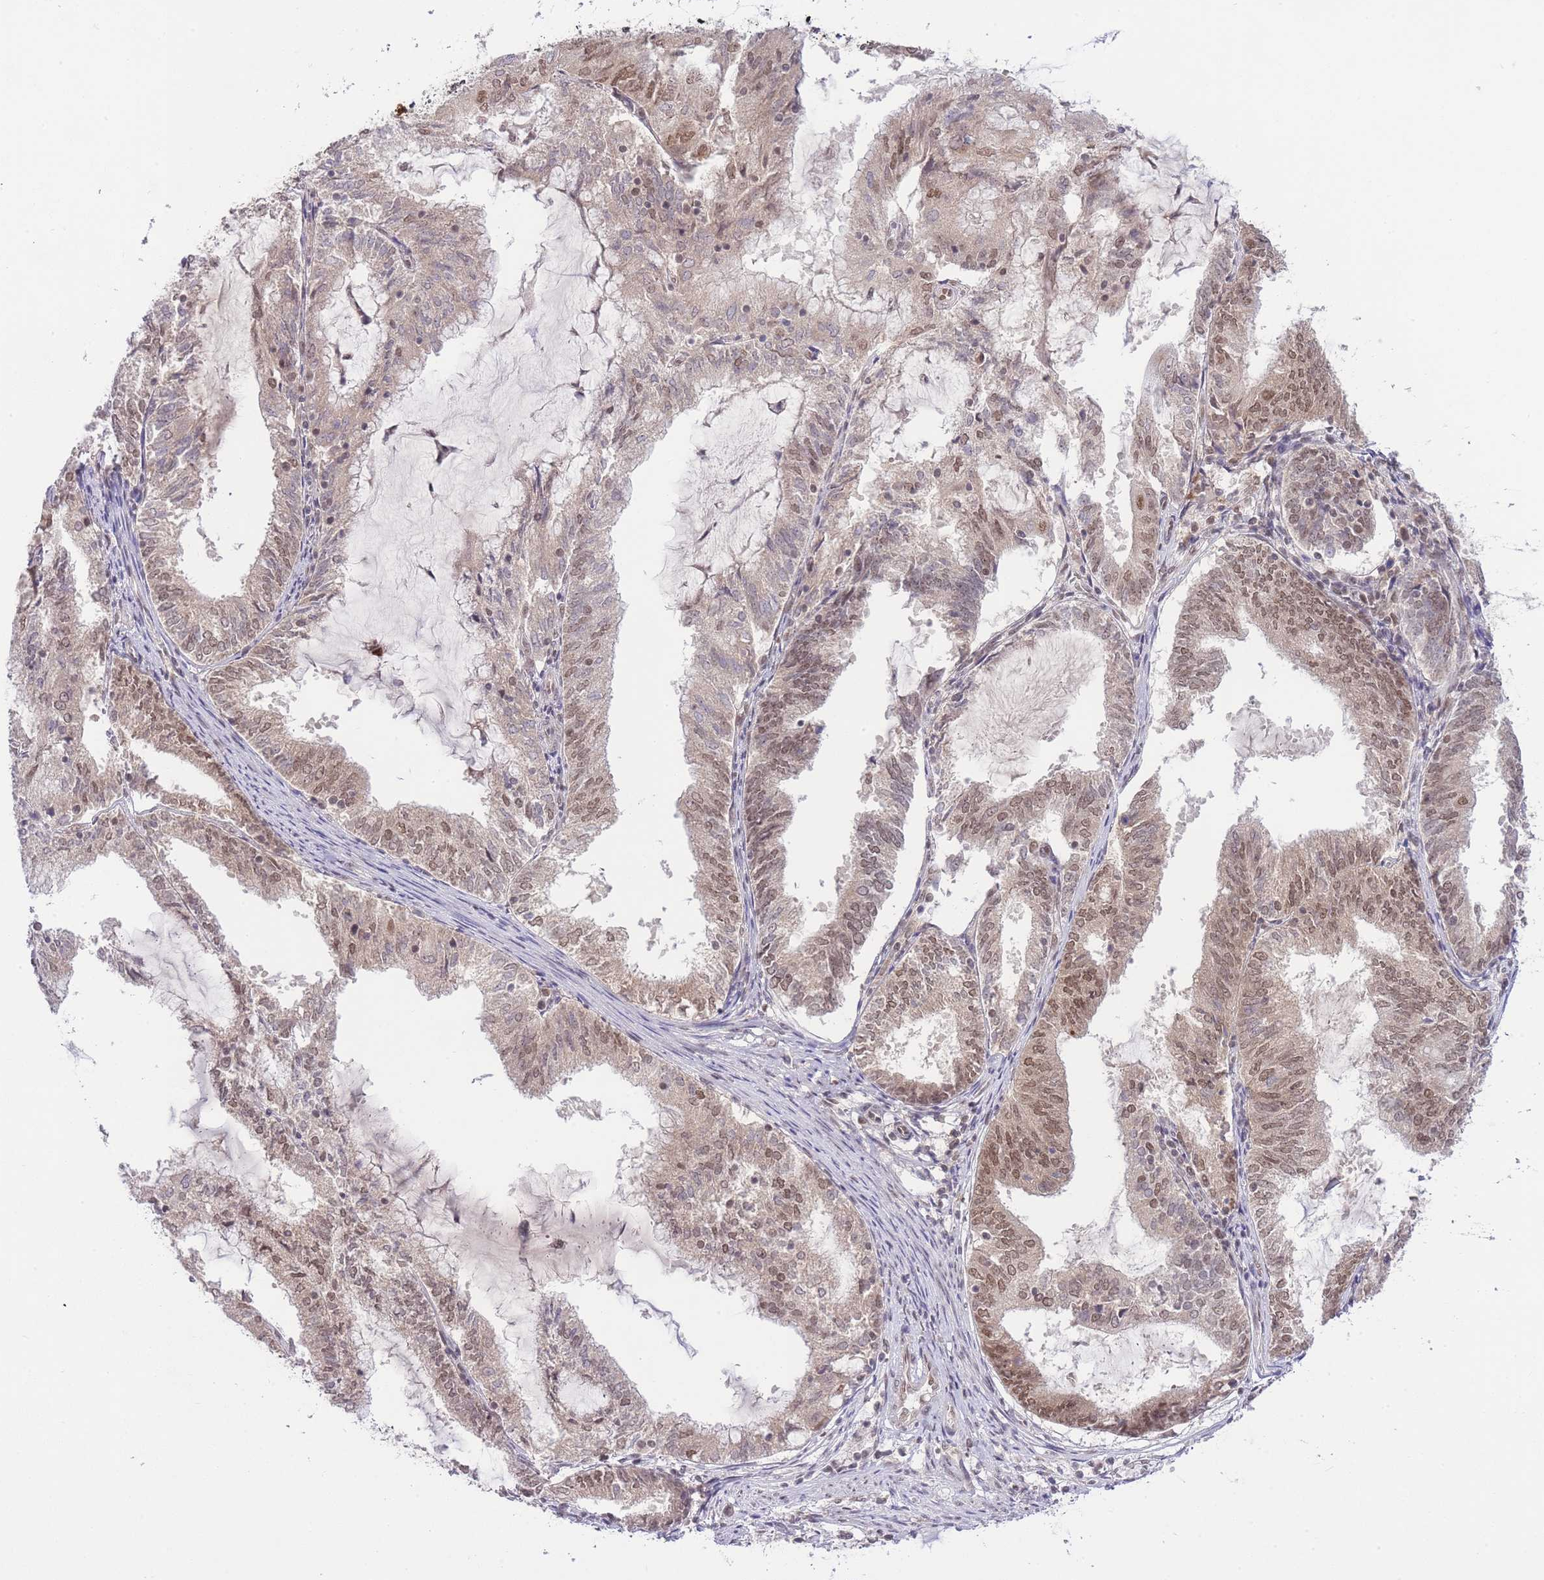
{"staining": {"intensity": "moderate", "quantity": "25%-75%", "location": "nuclear"}, "tissue": "endometrial cancer", "cell_type": "Tumor cells", "image_type": "cancer", "snomed": [{"axis": "morphology", "description": "Adenocarcinoma, NOS"}, {"axis": "topography", "description": "Endometrium"}], "caption": "A brown stain labels moderate nuclear positivity of a protein in endometrial adenocarcinoma tumor cells. Nuclei are stained in blue.", "gene": "TMED3", "patient": {"sex": "female", "age": 81}}